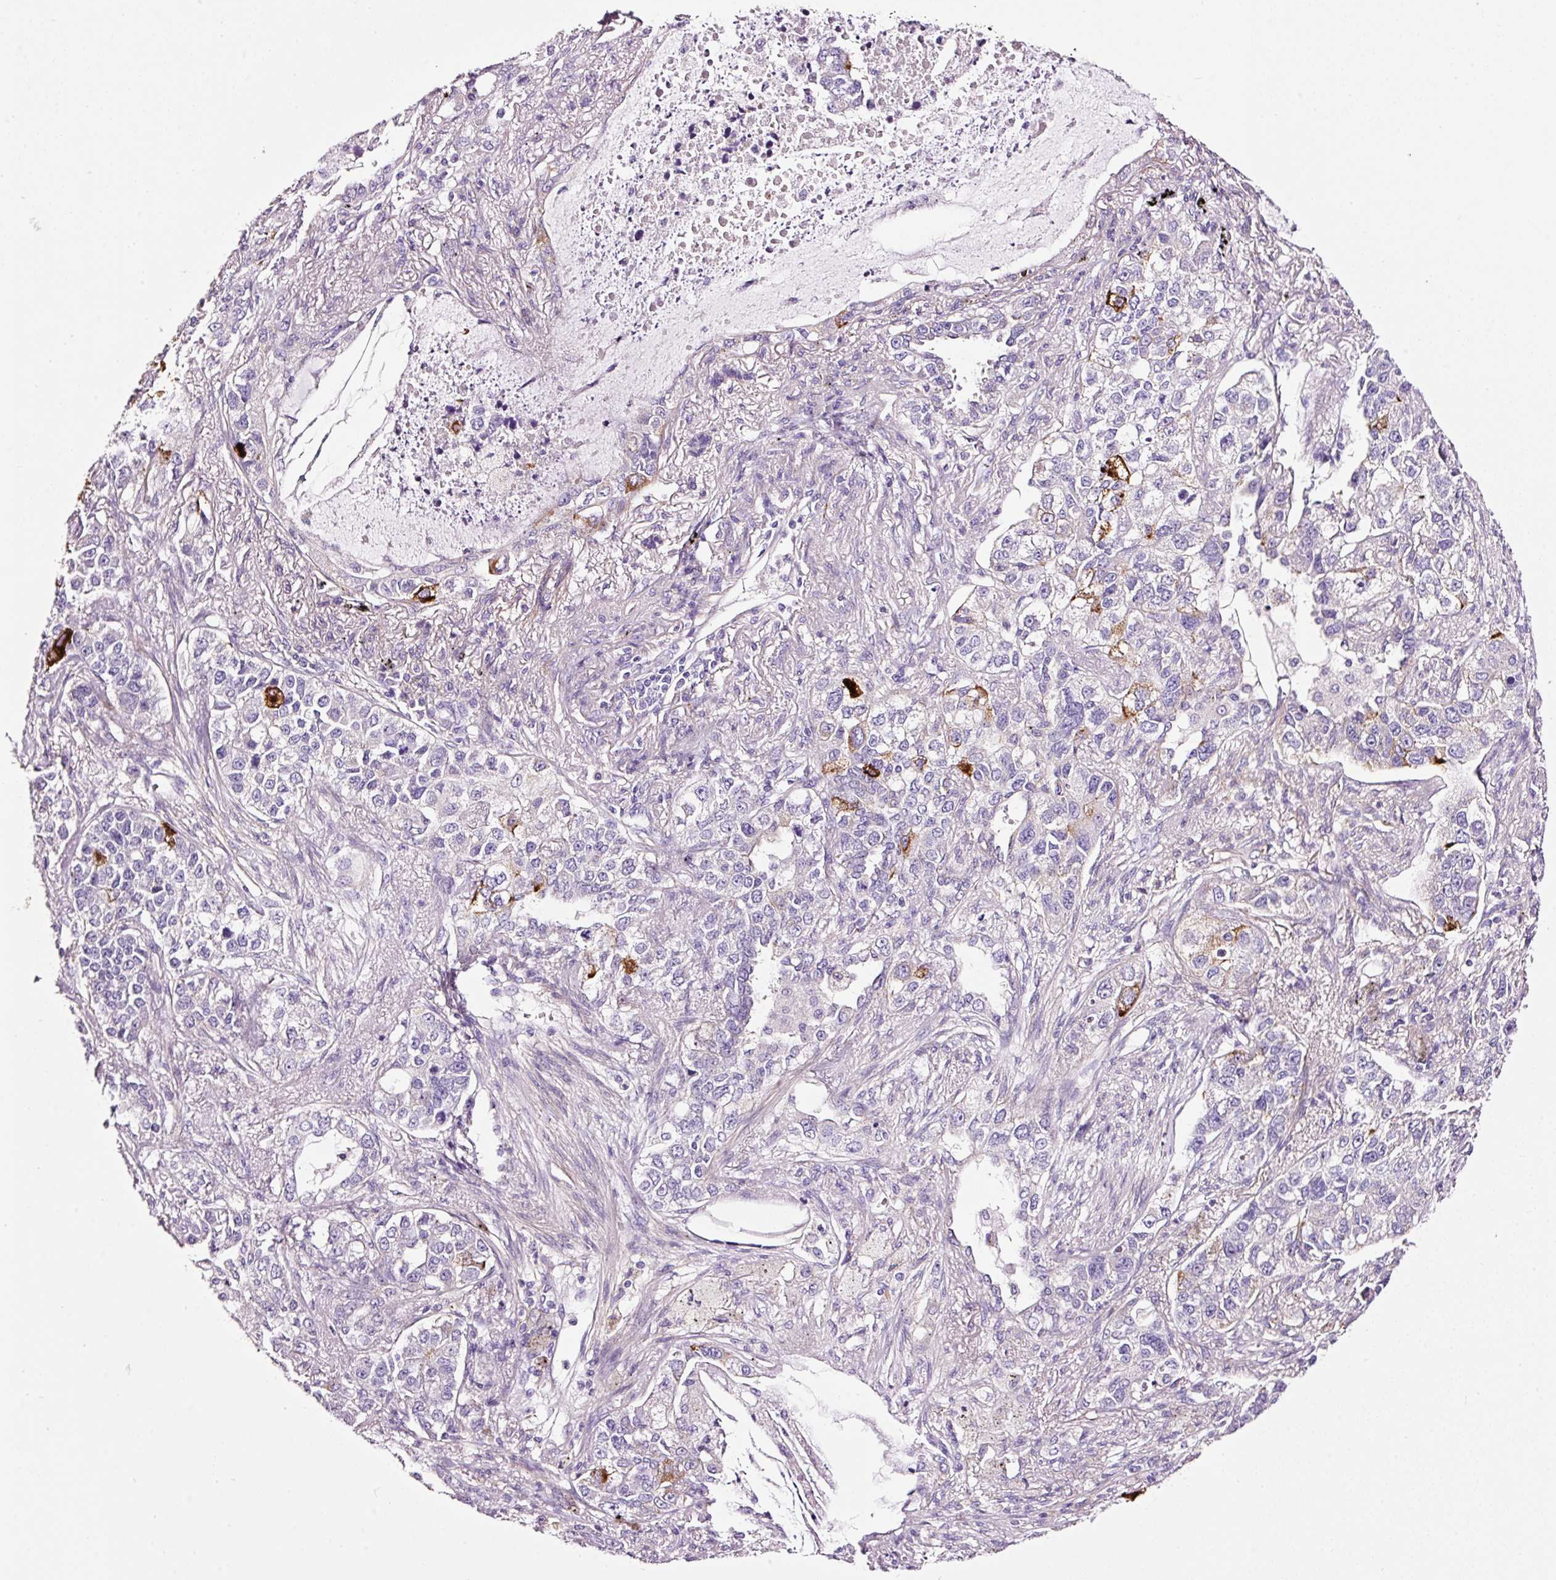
{"staining": {"intensity": "strong", "quantity": "<25%", "location": "cytoplasmic/membranous"}, "tissue": "lung cancer", "cell_type": "Tumor cells", "image_type": "cancer", "snomed": [{"axis": "morphology", "description": "Adenocarcinoma, NOS"}, {"axis": "topography", "description": "Lung"}], "caption": "Tumor cells show medium levels of strong cytoplasmic/membranous positivity in approximately <25% of cells in lung cancer (adenocarcinoma).", "gene": "PAM", "patient": {"sex": "male", "age": 49}}